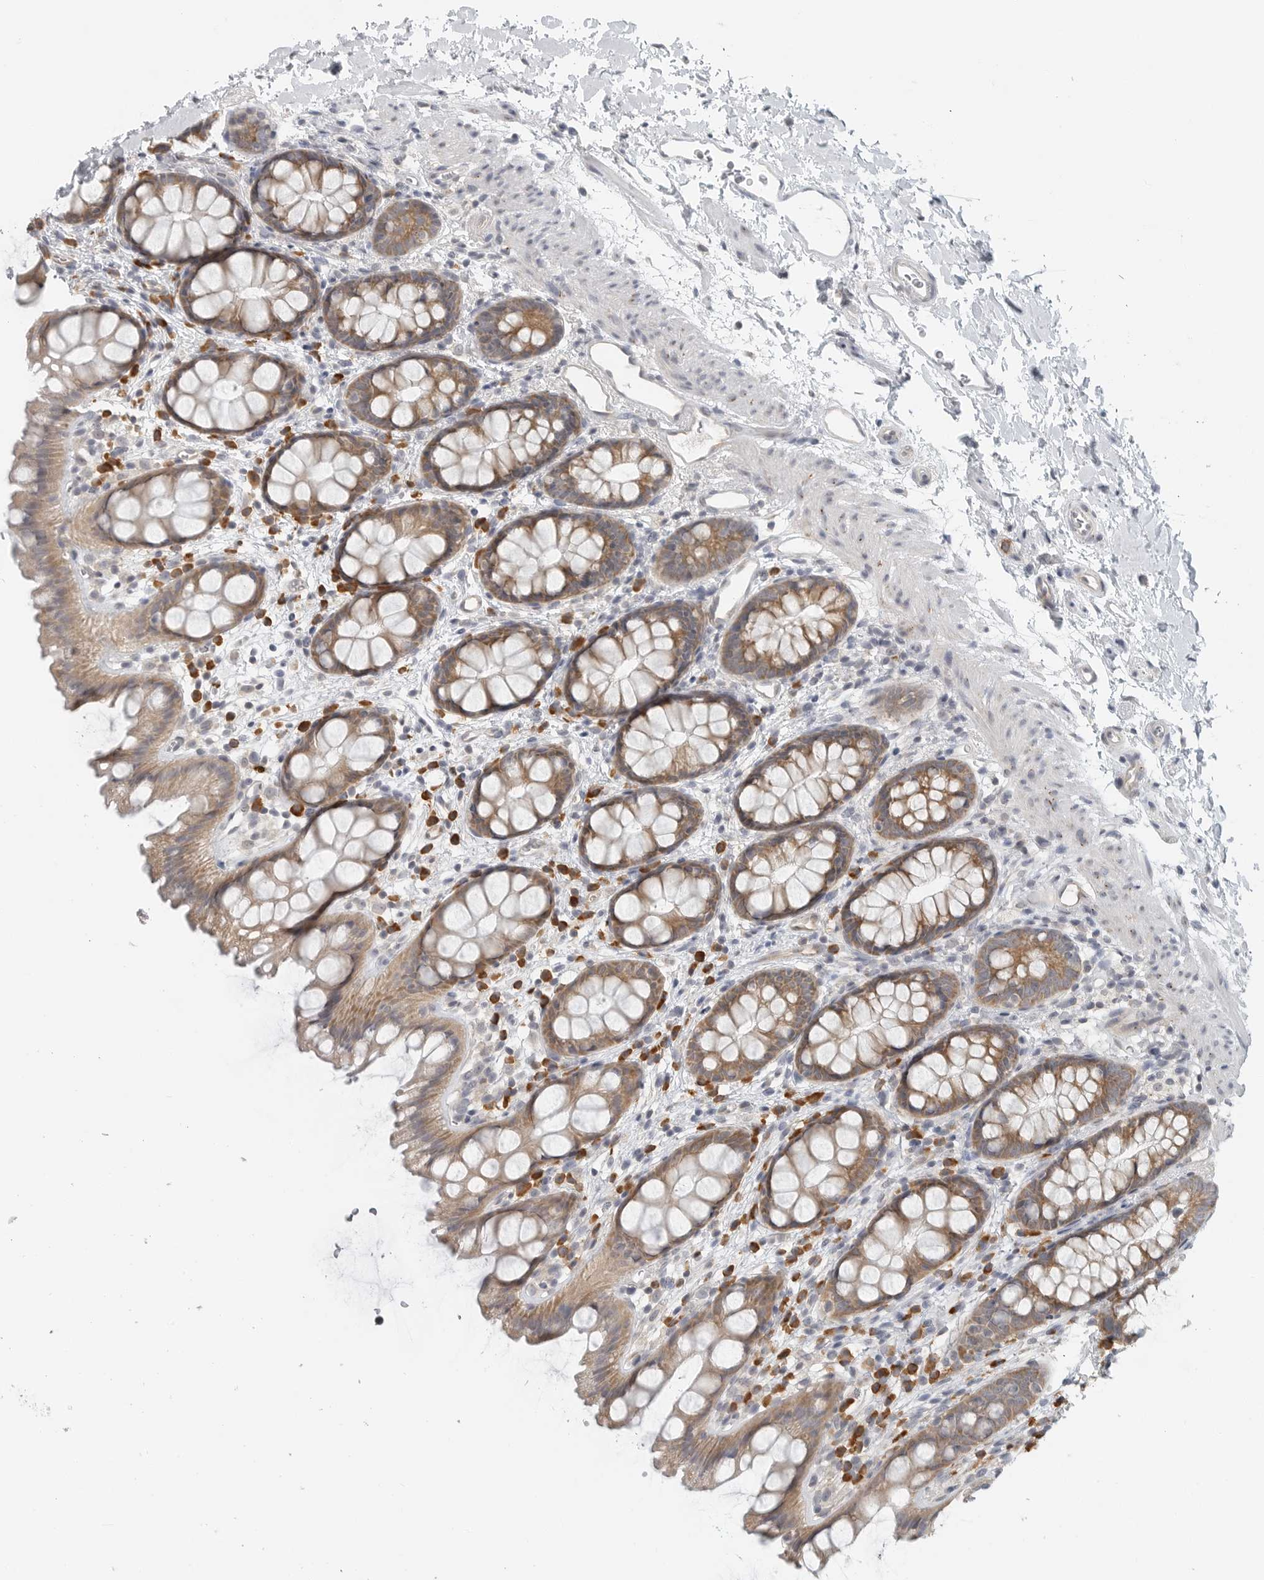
{"staining": {"intensity": "moderate", "quantity": ">75%", "location": "cytoplasmic/membranous"}, "tissue": "rectum", "cell_type": "Glandular cells", "image_type": "normal", "snomed": [{"axis": "morphology", "description": "Normal tissue, NOS"}, {"axis": "topography", "description": "Rectum"}], "caption": "Immunohistochemistry (IHC) image of benign human rectum stained for a protein (brown), which reveals medium levels of moderate cytoplasmic/membranous positivity in about >75% of glandular cells.", "gene": "IL12RB2", "patient": {"sex": "female", "age": 65}}